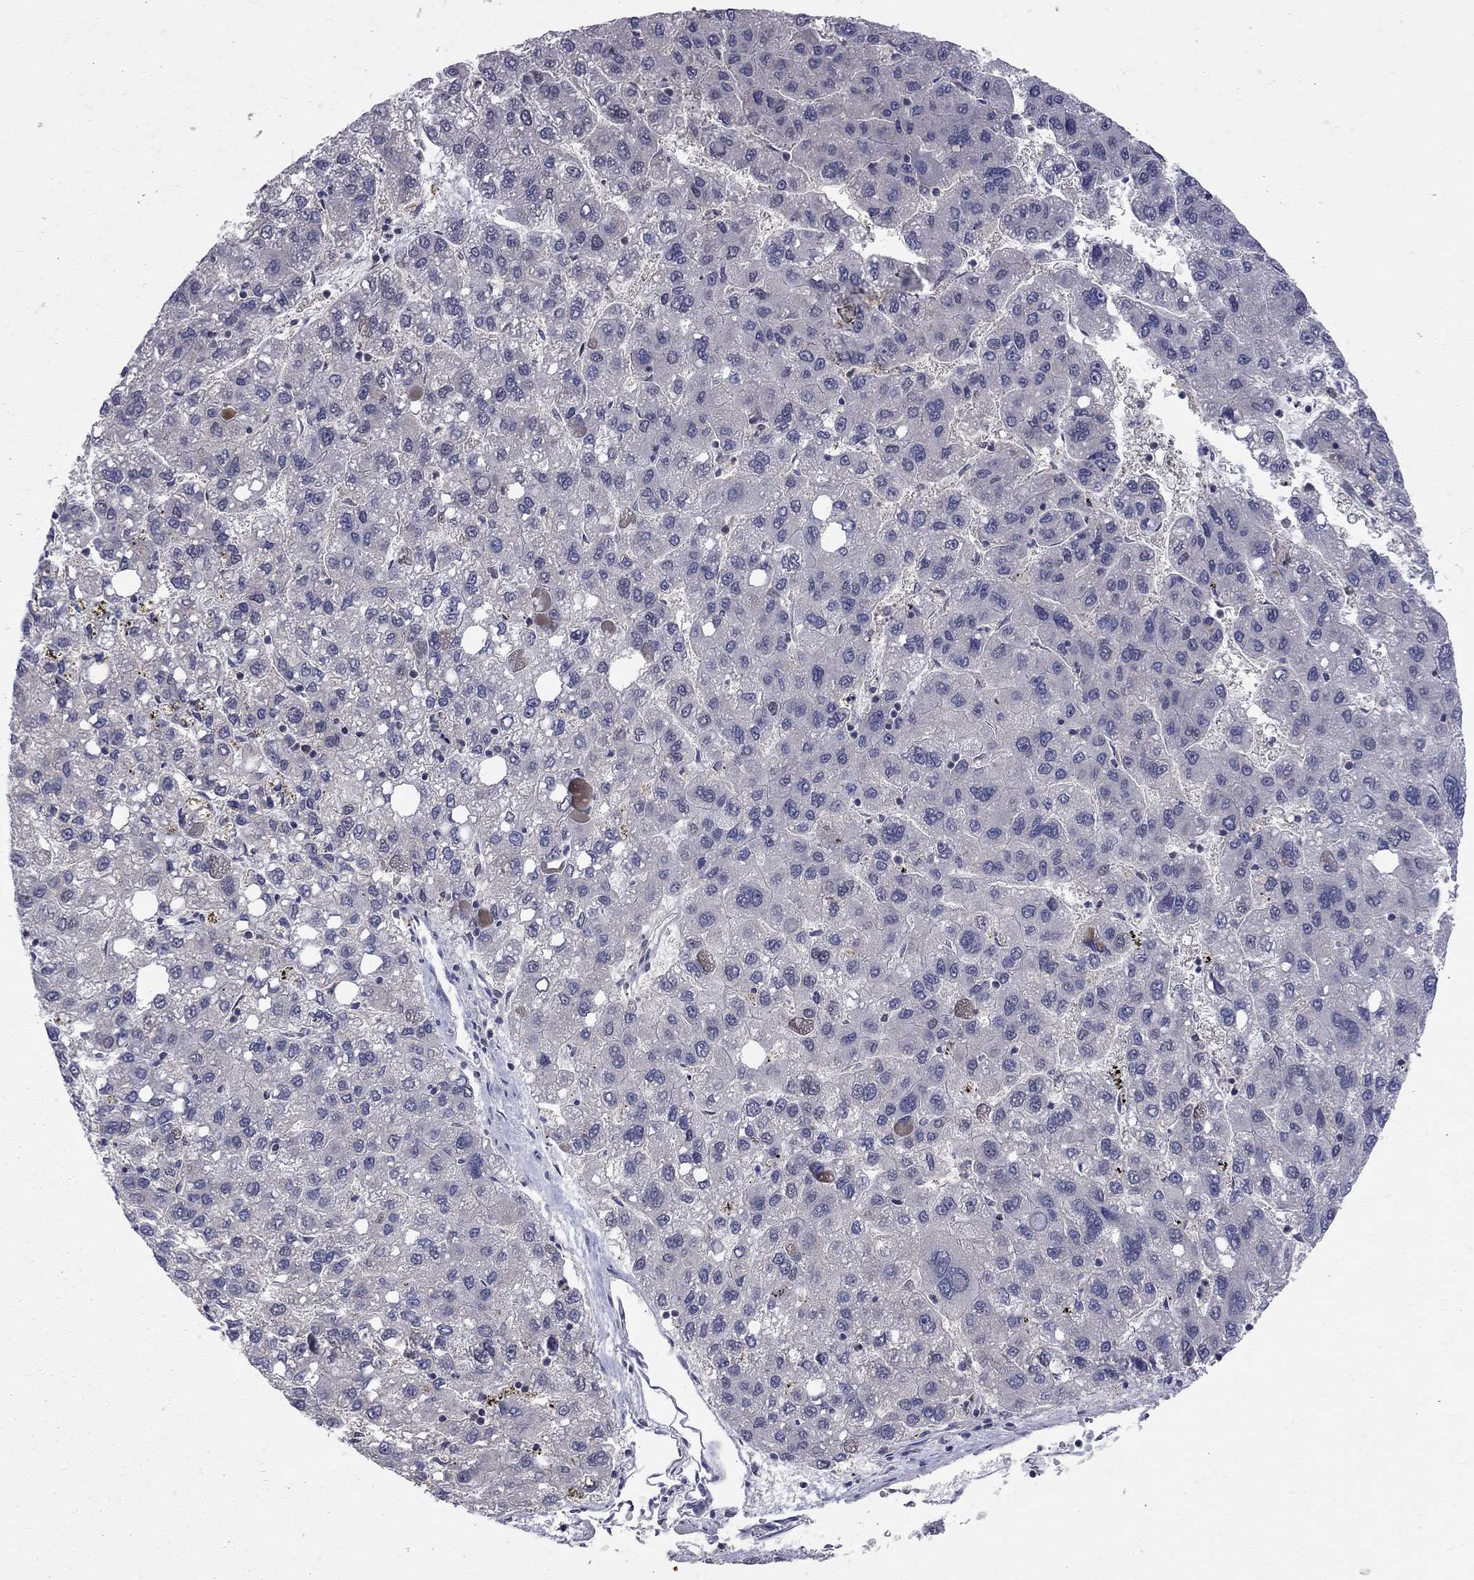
{"staining": {"intensity": "negative", "quantity": "none", "location": "none"}, "tissue": "liver cancer", "cell_type": "Tumor cells", "image_type": "cancer", "snomed": [{"axis": "morphology", "description": "Carcinoma, Hepatocellular, NOS"}, {"axis": "topography", "description": "Liver"}], "caption": "Protein analysis of liver hepatocellular carcinoma displays no significant expression in tumor cells. (DAB immunohistochemistry visualized using brightfield microscopy, high magnification).", "gene": "SAP30L", "patient": {"sex": "female", "age": 82}}